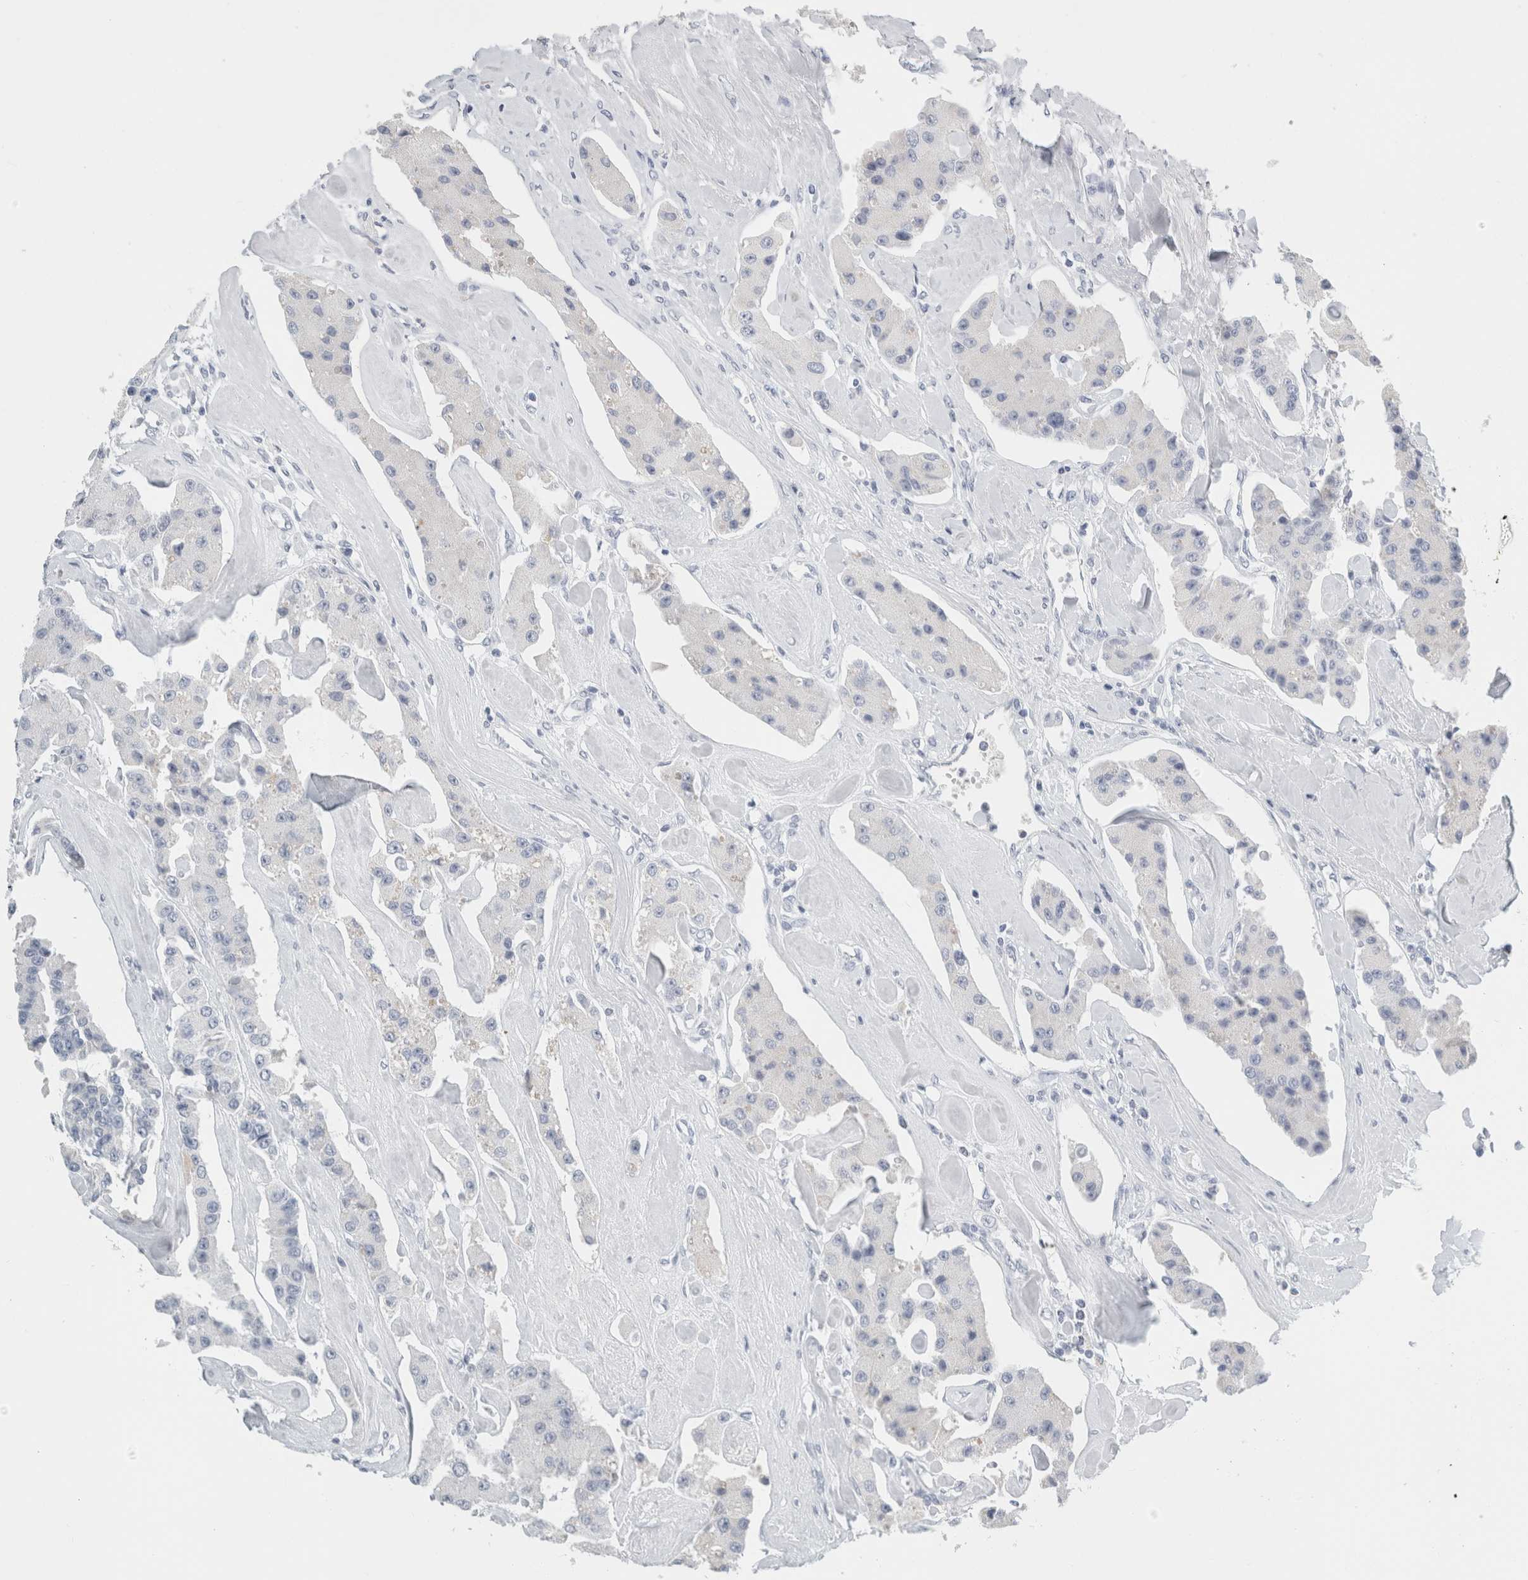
{"staining": {"intensity": "negative", "quantity": "none", "location": "none"}, "tissue": "carcinoid", "cell_type": "Tumor cells", "image_type": "cancer", "snomed": [{"axis": "morphology", "description": "Carcinoid, malignant, NOS"}, {"axis": "topography", "description": "Pancreas"}], "caption": "Immunohistochemistry histopathology image of human carcinoid stained for a protein (brown), which shows no staining in tumor cells.", "gene": "TSPAN8", "patient": {"sex": "male", "age": 41}}